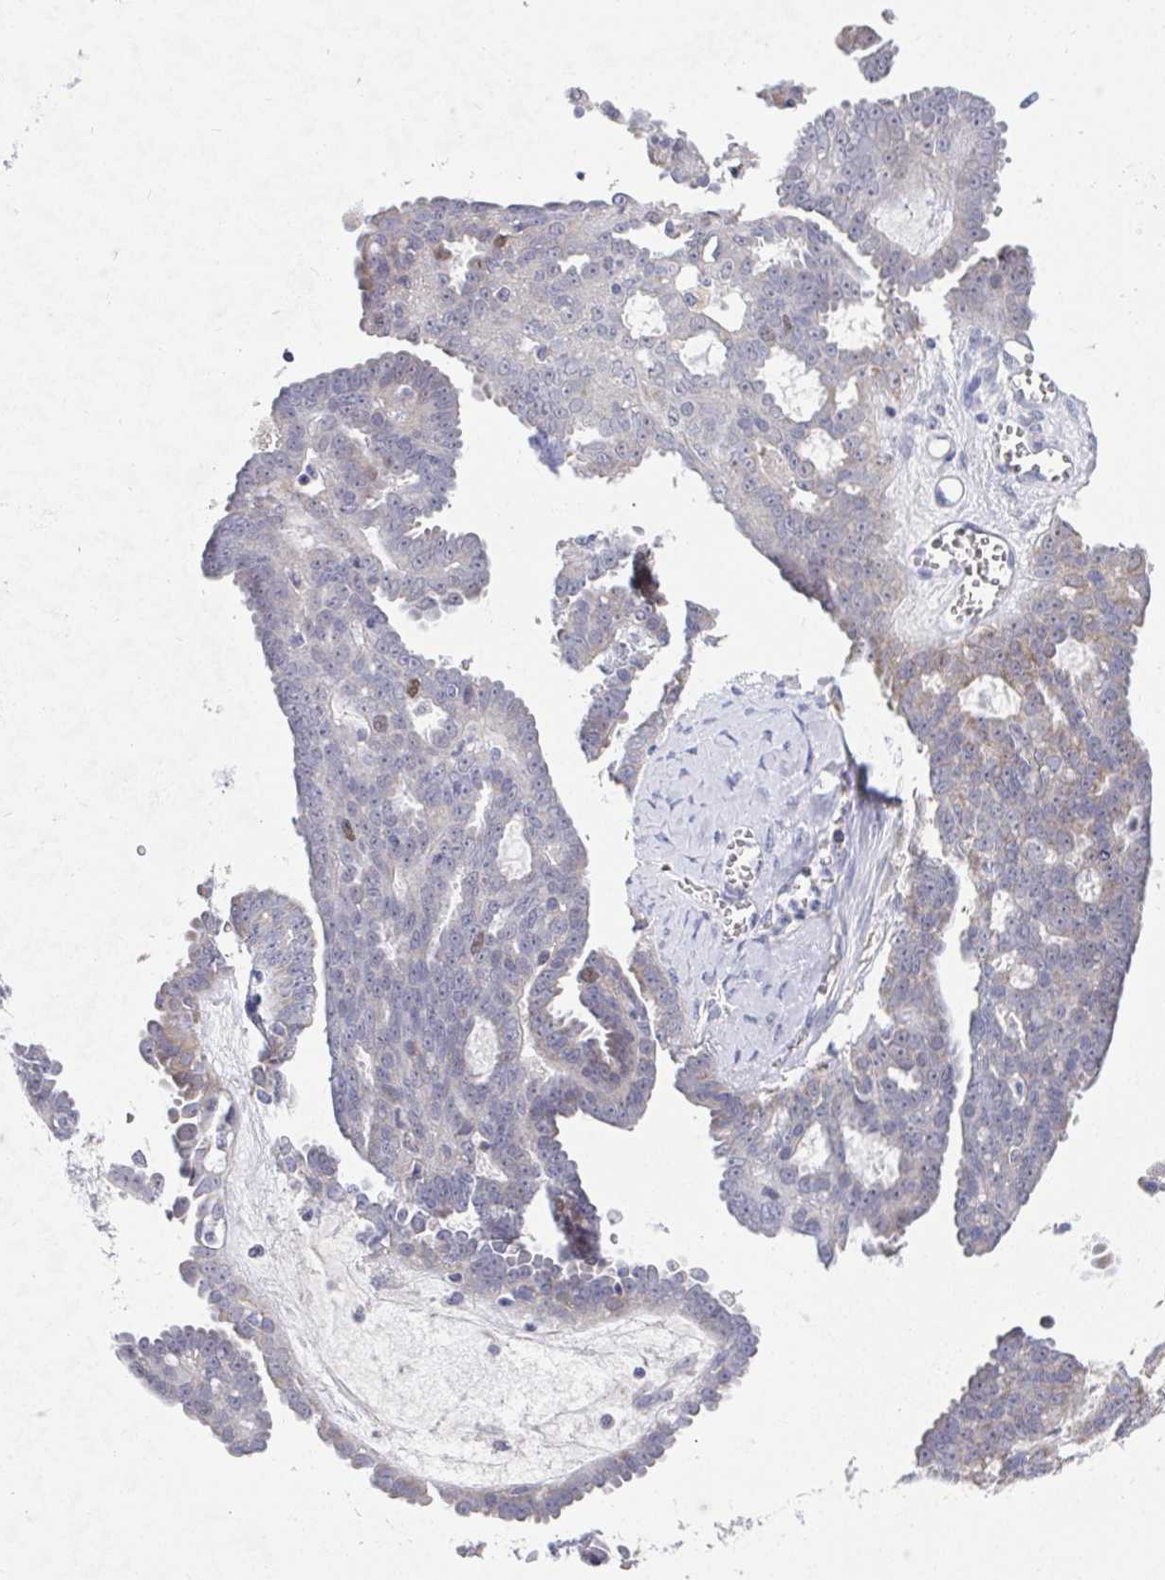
{"staining": {"intensity": "moderate", "quantity": "<25%", "location": "nuclear"}, "tissue": "ovarian cancer", "cell_type": "Tumor cells", "image_type": "cancer", "snomed": [{"axis": "morphology", "description": "Cystadenocarcinoma, serous, NOS"}, {"axis": "topography", "description": "Ovary"}], "caption": "This image reveals ovarian serous cystadenocarcinoma stained with IHC to label a protein in brown. The nuclear of tumor cells show moderate positivity for the protein. Nuclei are counter-stained blue.", "gene": "ATP5F1C", "patient": {"sex": "female", "age": 71}}